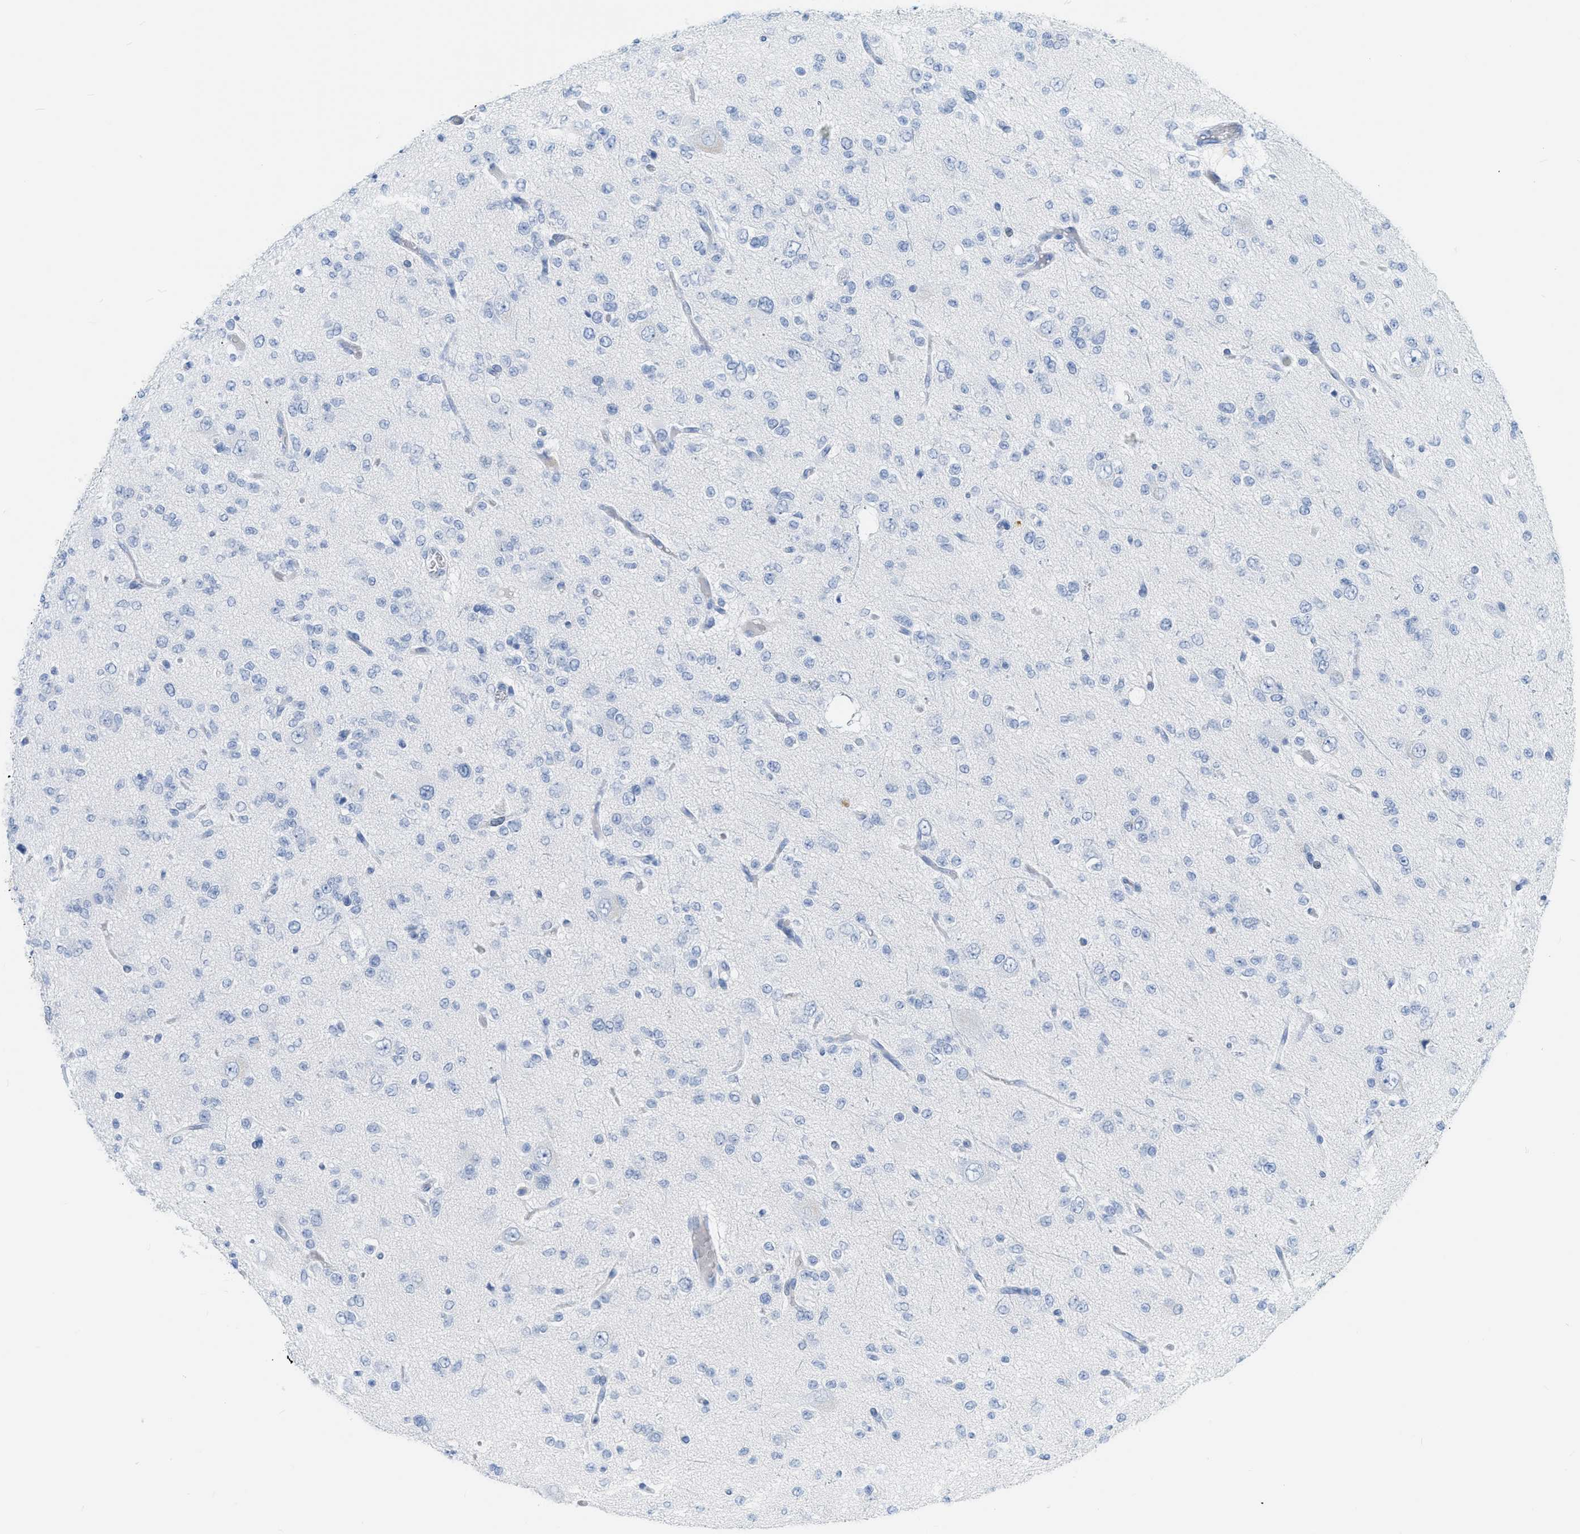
{"staining": {"intensity": "negative", "quantity": "none", "location": "none"}, "tissue": "glioma", "cell_type": "Tumor cells", "image_type": "cancer", "snomed": [{"axis": "morphology", "description": "Glioma, malignant, Low grade"}, {"axis": "topography", "description": "Brain"}], "caption": "Tumor cells show no significant protein staining in malignant glioma (low-grade).", "gene": "DES", "patient": {"sex": "male", "age": 38}}